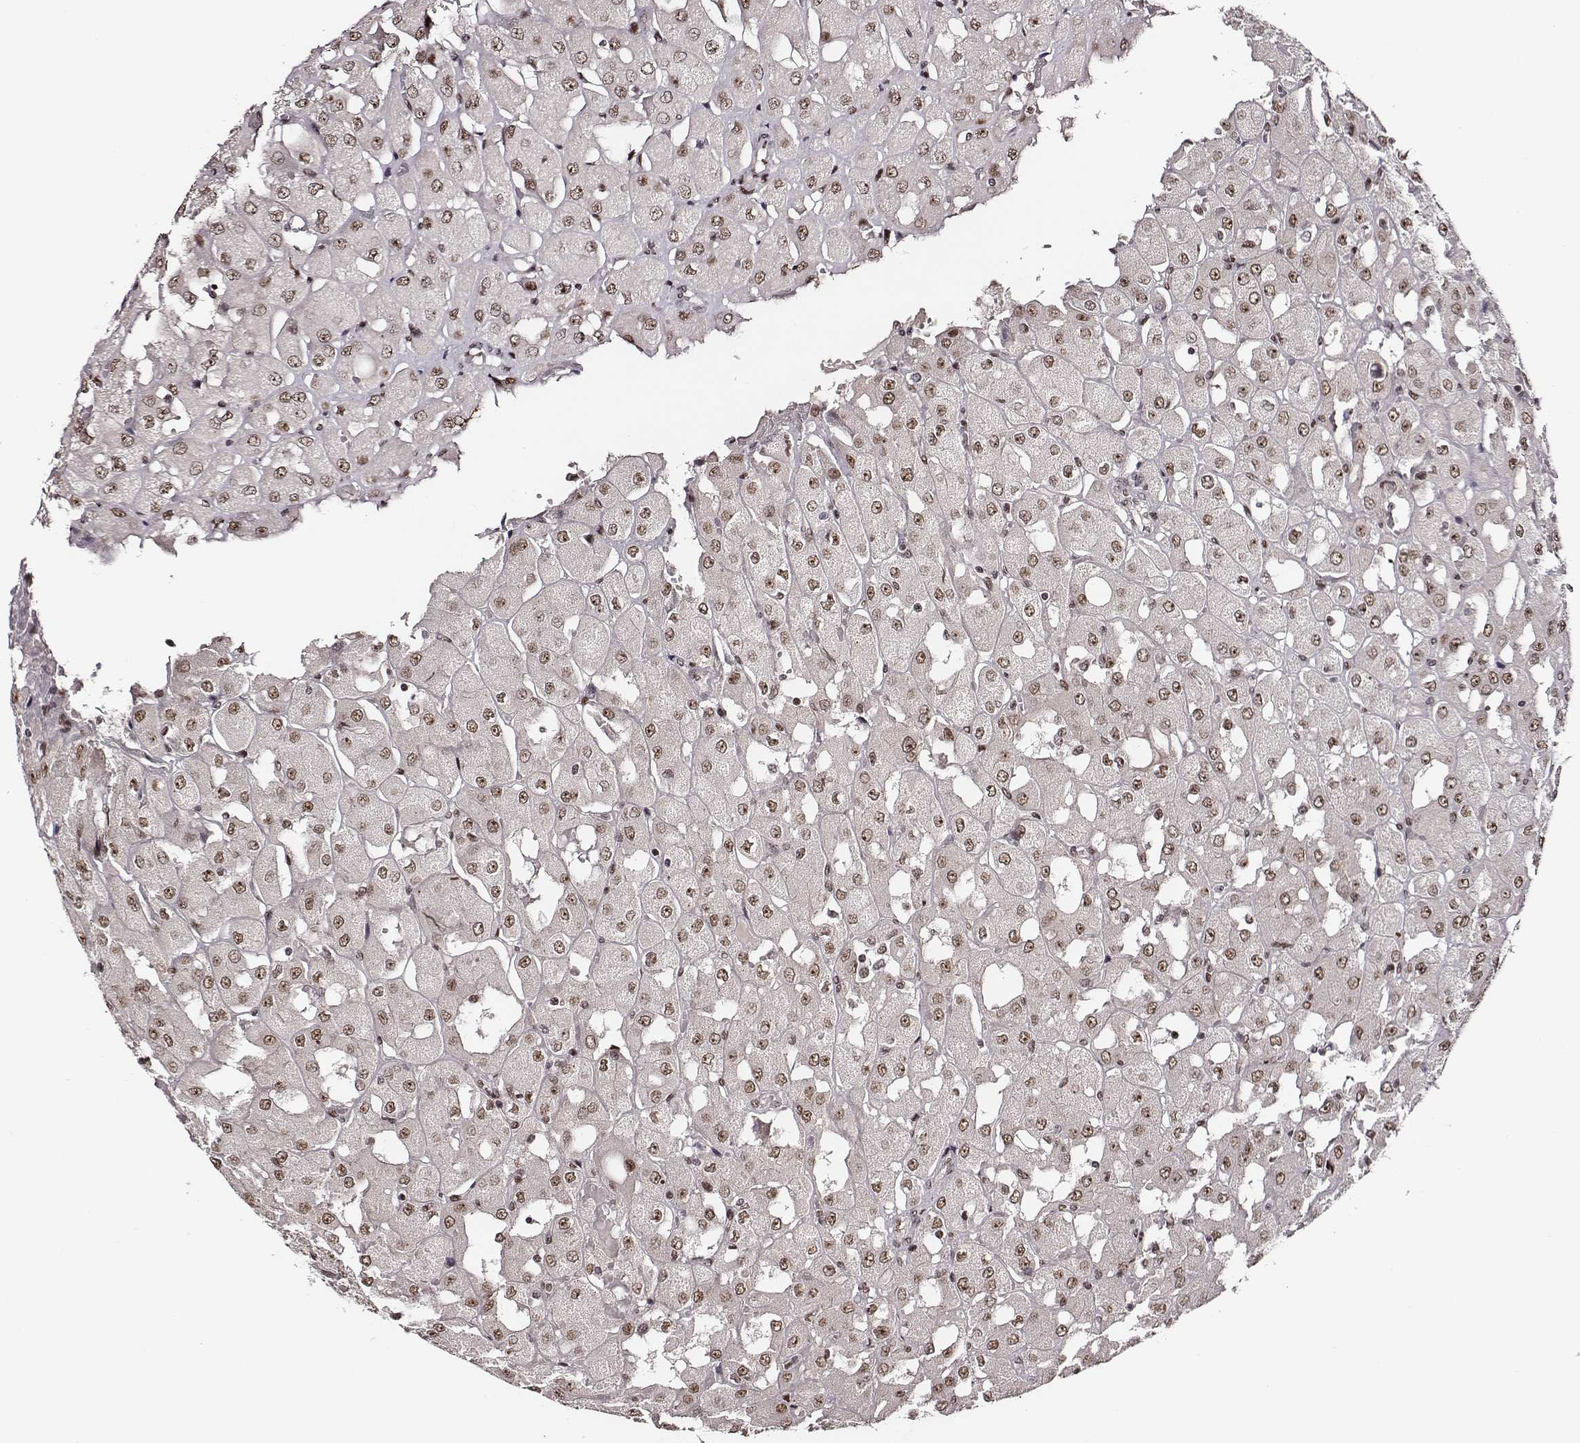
{"staining": {"intensity": "moderate", "quantity": ">75%", "location": "nuclear"}, "tissue": "renal cancer", "cell_type": "Tumor cells", "image_type": "cancer", "snomed": [{"axis": "morphology", "description": "Adenocarcinoma, NOS"}, {"axis": "topography", "description": "Kidney"}], "caption": "The photomicrograph demonstrates a brown stain indicating the presence of a protein in the nuclear of tumor cells in renal cancer.", "gene": "PPARA", "patient": {"sex": "male", "age": 72}}